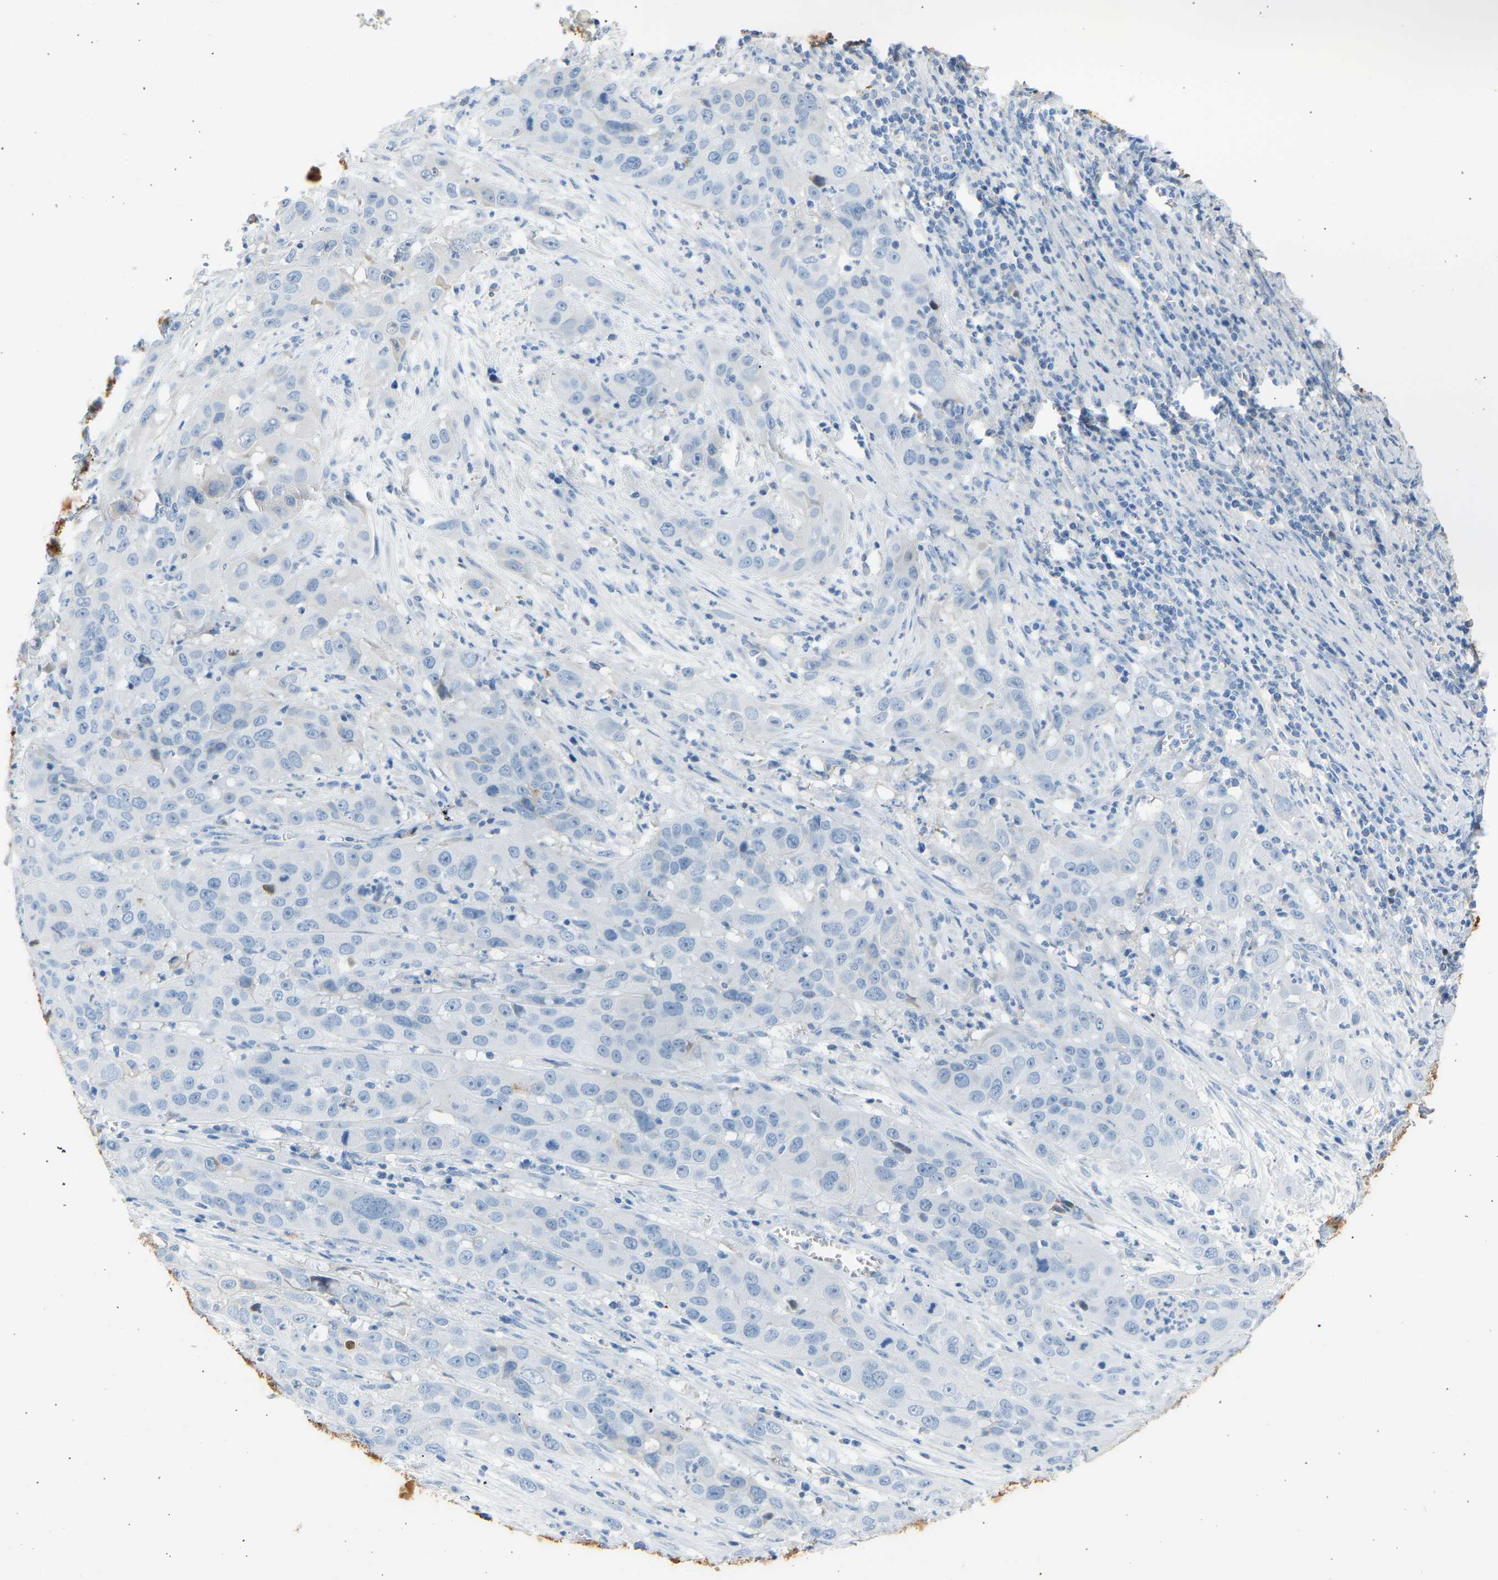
{"staining": {"intensity": "negative", "quantity": "none", "location": "none"}, "tissue": "cervical cancer", "cell_type": "Tumor cells", "image_type": "cancer", "snomed": [{"axis": "morphology", "description": "Squamous cell carcinoma, NOS"}, {"axis": "topography", "description": "Cervix"}], "caption": "Immunohistochemistry histopathology image of human cervical cancer stained for a protein (brown), which demonstrates no positivity in tumor cells.", "gene": "GNAS", "patient": {"sex": "female", "age": 32}}